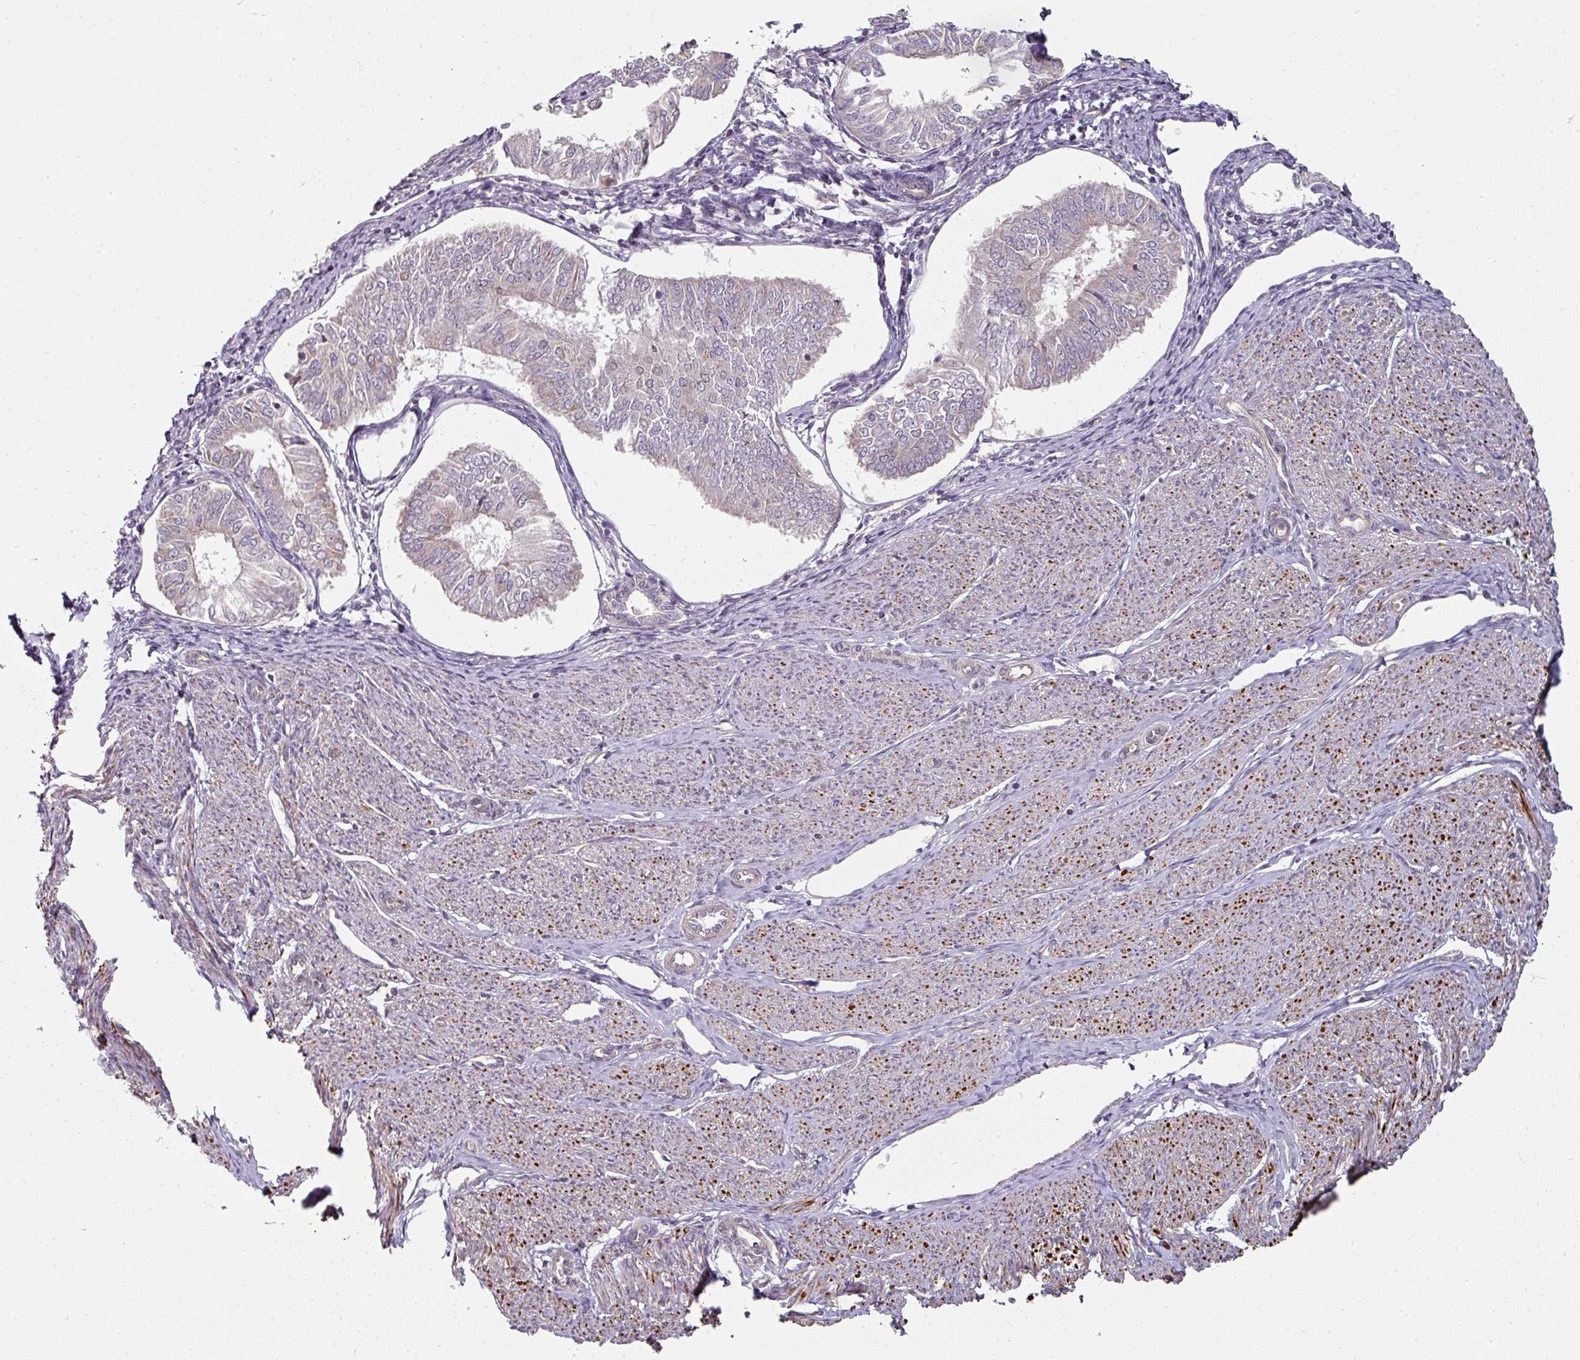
{"staining": {"intensity": "negative", "quantity": "none", "location": "none"}, "tissue": "endometrial cancer", "cell_type": "Tumor cells", "image_type": "cancer", "snomed": [{"axis": "morphology", "description": "Adenocarcinoma, NOS"}, {"axis": "topography", "description": "Endometrium"}], "caption": "The micrograph exhibits no significant positivity in tumor cells of endometrial adenocarcinoma.", "gene": "MAP2K2", "patient": {"sex": "female", "age": 58}}